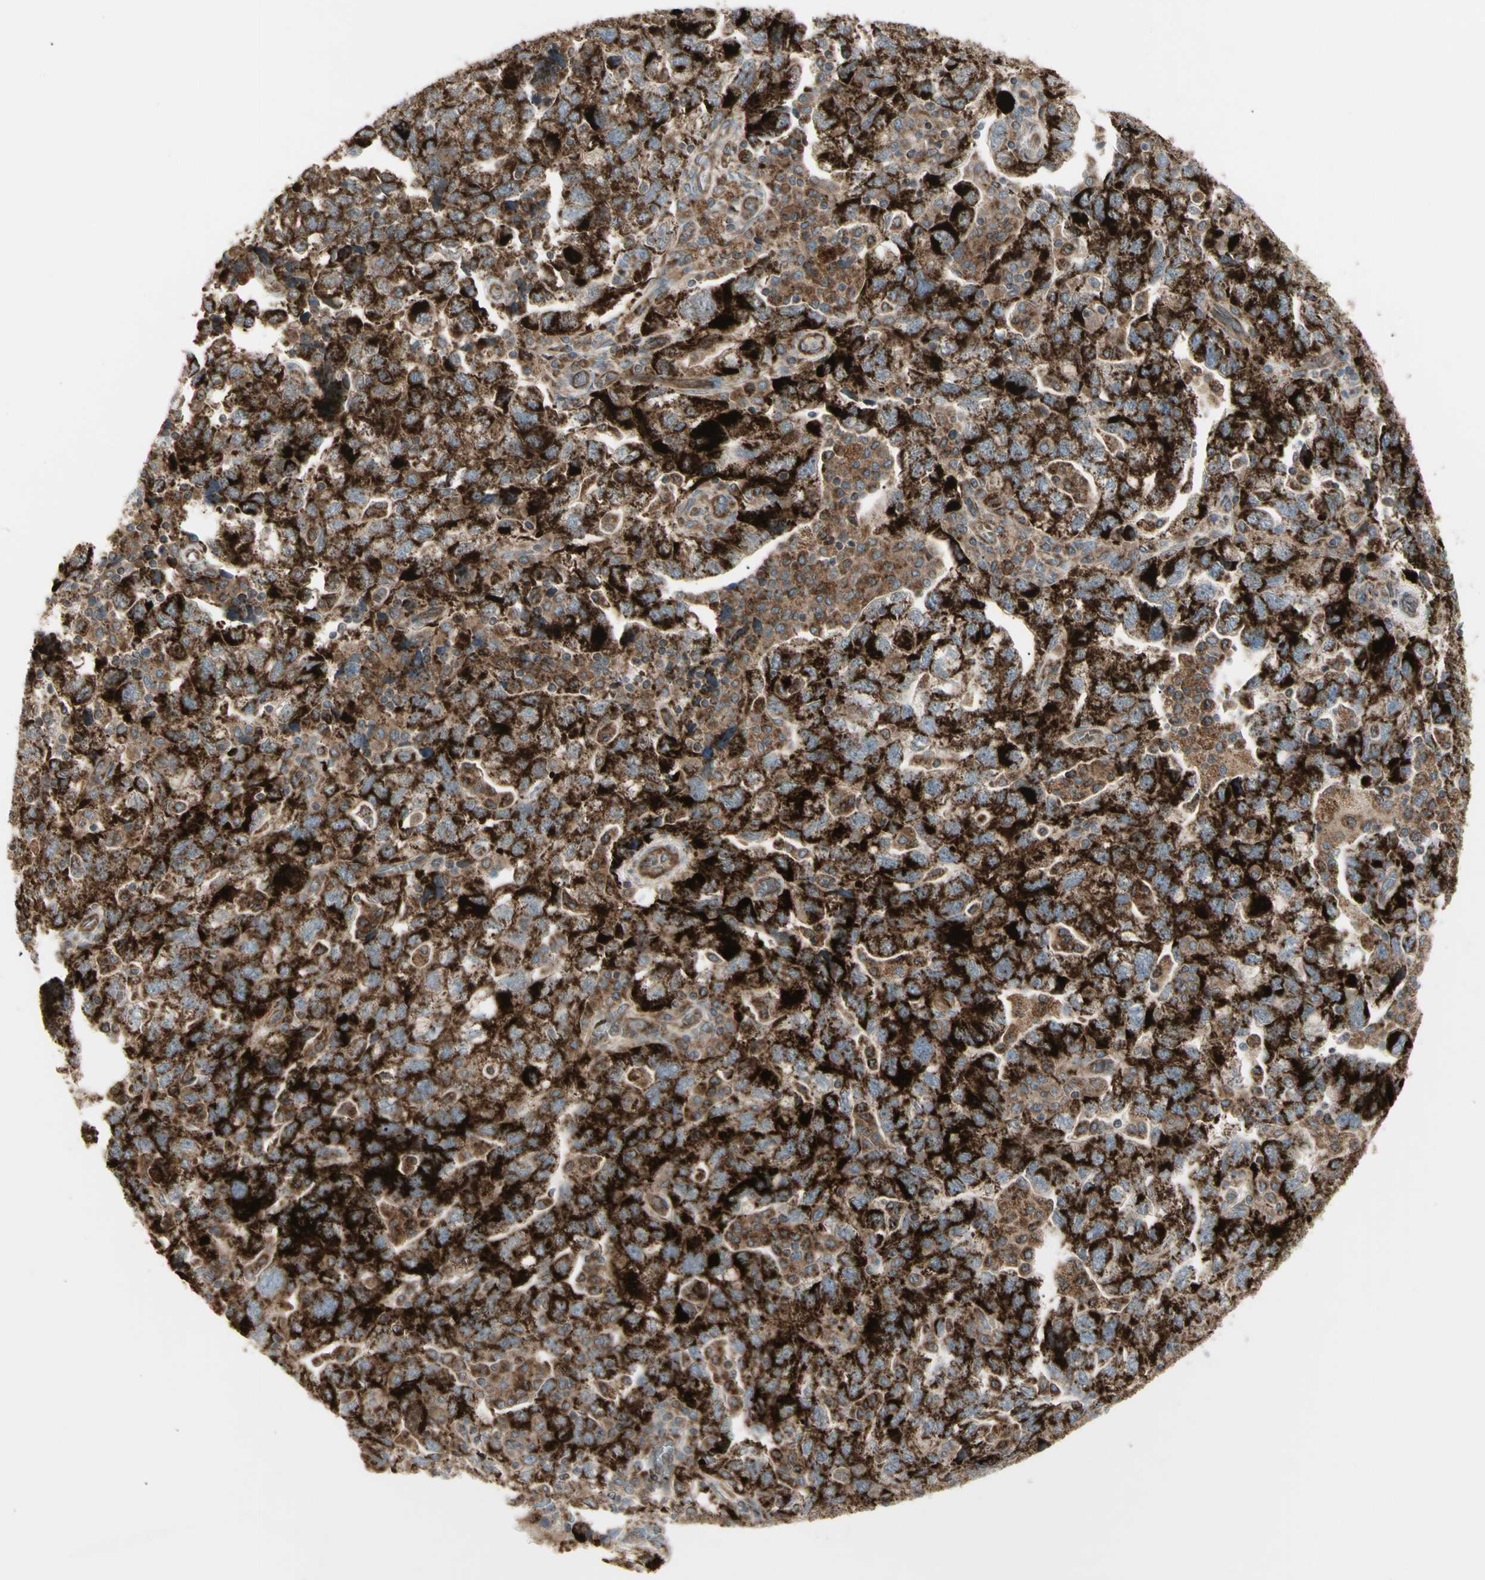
{"staining": {"intensity": "strong", "quantity": ">75%", "location": "cytoplasmic/membranous"}, "tissue": "ovarian cancer", "cell_type": "Tumor cells", "image_type": "cancer", "snomed": [{"axis": "morphology", "description": "Carcinoma, NOS"}, {"axis": "morphology", "description": "Cystadenocarcinoma, serous, NOS"}, {"axis": "topography", "description": "Ovary"}], "caption": "Ovarian cancer stained with a brown dye reveals strong cytoplasmic/membranous positive expression in about >75% of tumor cells.", "gene": "CYB5R1", "patient": {"sex": "female", "age": 69}}